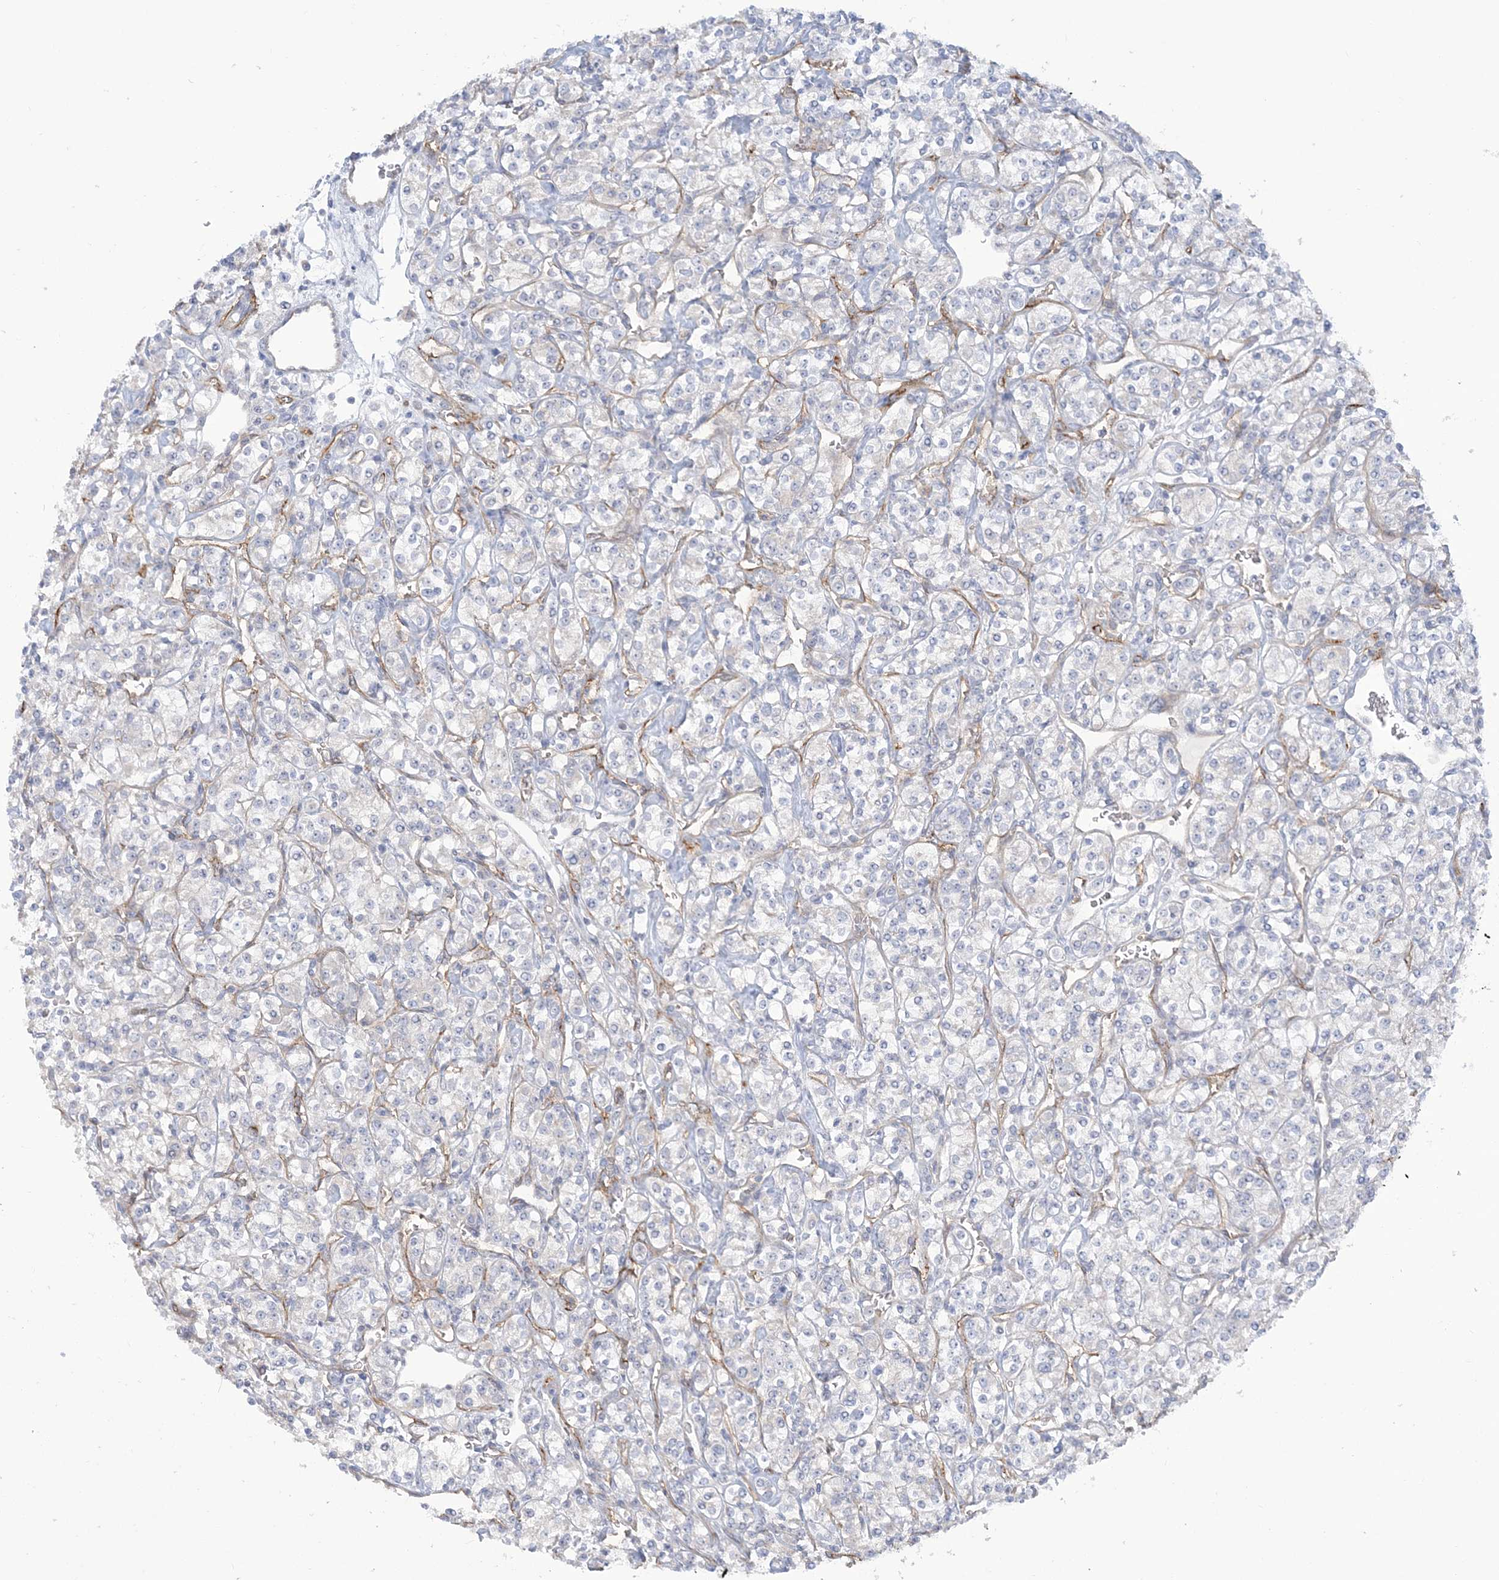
{"staining": {"intensity": "negative", "quantity": "none", "location": "none"}, "tissue": "renal cancer", "cell_type": "Tumor cells", "image_type": "cancer", "snomed": [{"axis": "morphology", "description": "Adenocarcinoma, NOS"}, {"axis": "topography", "description": "Kidney"}], "caption": "An IHC micrograph of renal cancer (adenocarcinoma) is shown. There is no staining in tumor cells of renal cancer (adenocarcinoma). The staining was performed using DAB (3,3'-diaminobenzidine) to visualize the protein expression in brown, while the nuclei were stained in blue with hematoxylin (Magnification: 20x).", "gene": "FARSB", "patient": {"sex": "male", "age": 77}}